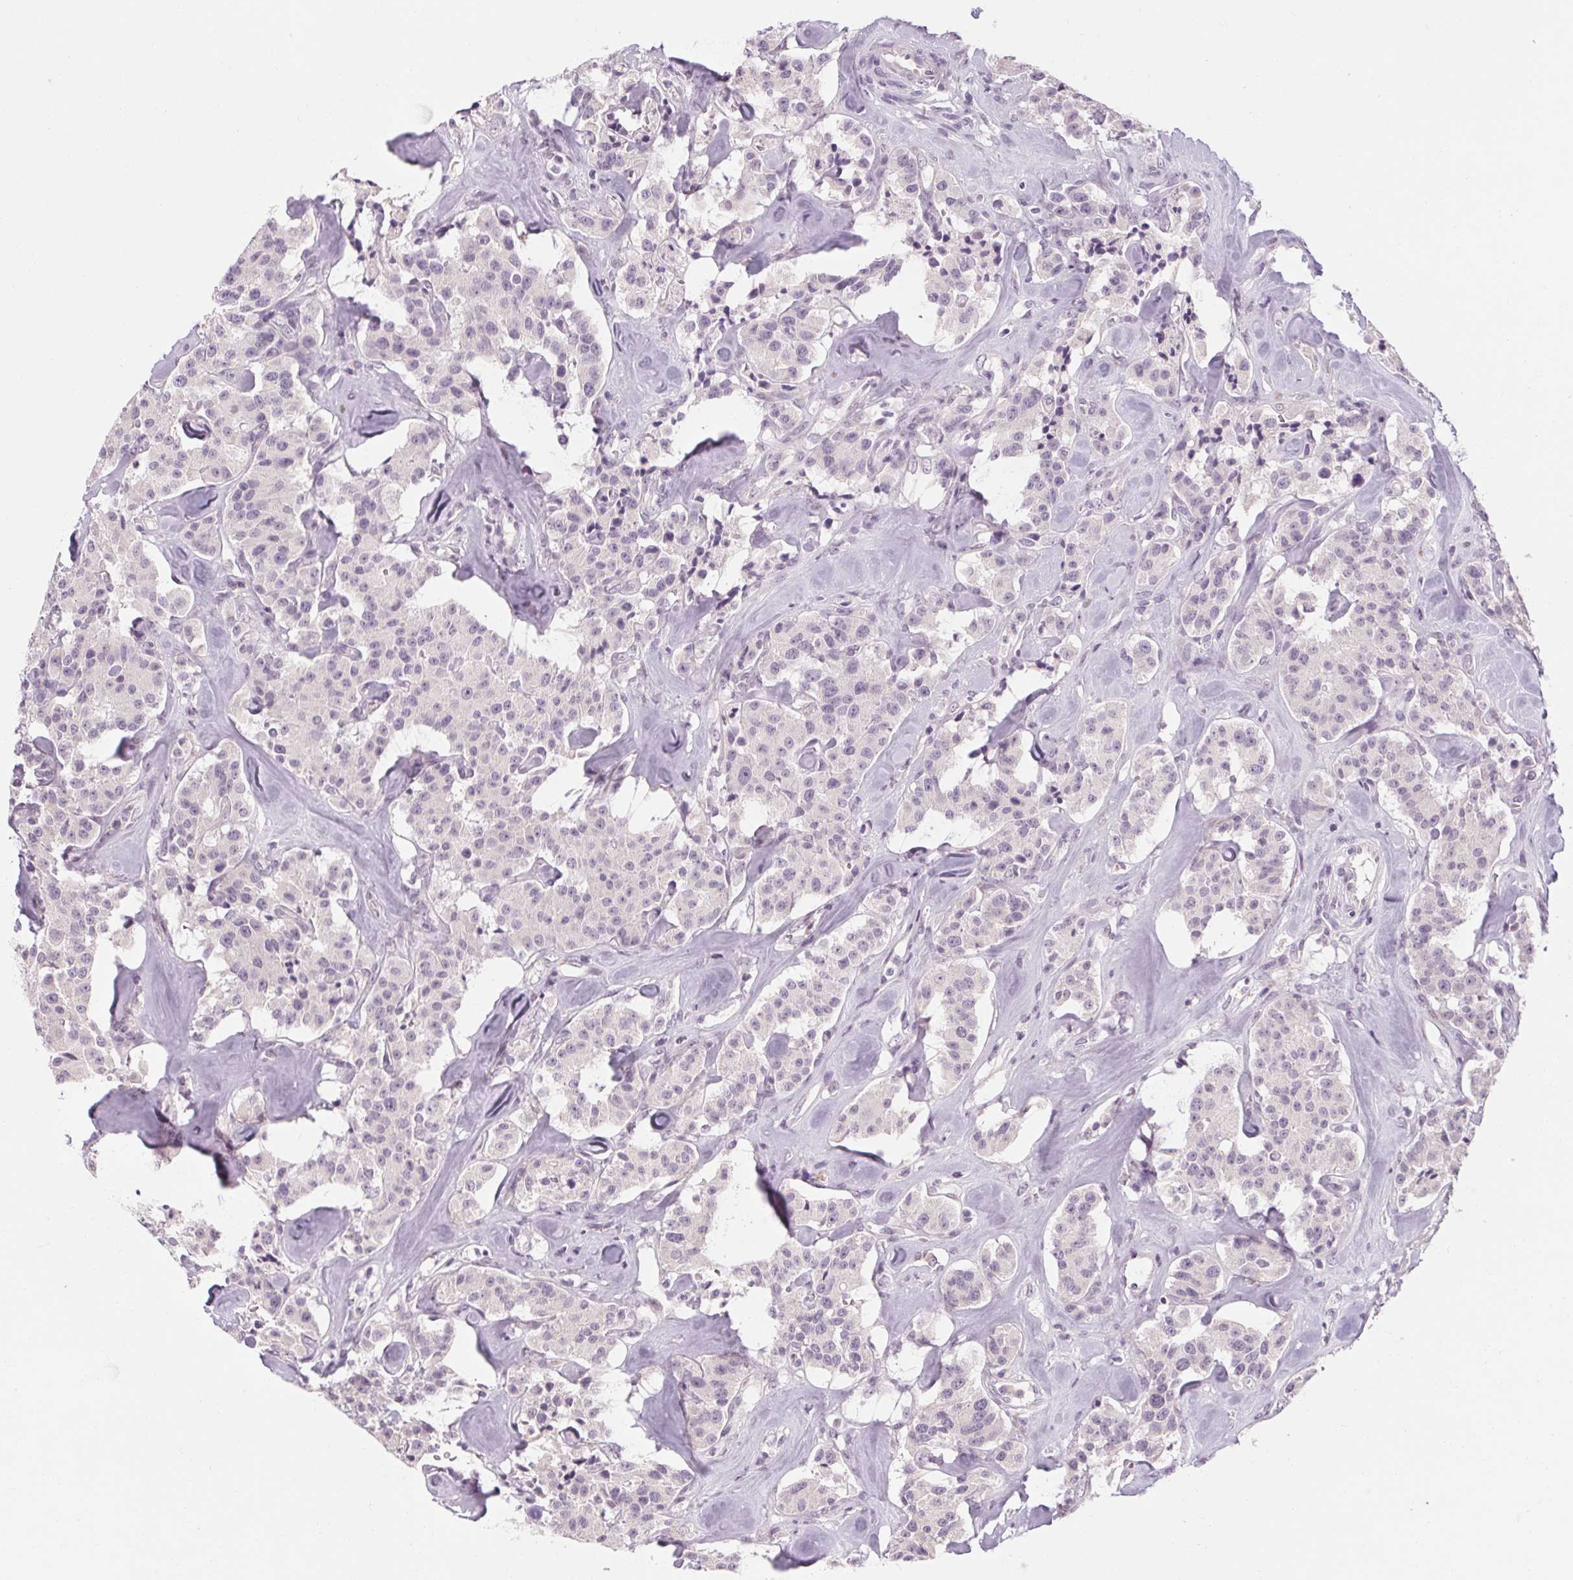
{"staining": {"intensity": "negative", "quantity": "none", "location": "none"}, "tissue": "carcinoid", "cell_type": "Tumor cells", "image_type": "cancer", "snomed": [{"axis": "morphology", "description": "Carcinoid, malignant, NOS"}, {"axis": "topography", "description": "Pancreas"}], "caption": "Immunohistochemical staining of carcinoid demonstrates no significant expression in tumor cells. (DAB immunohistochemistry (IHC) visualized using brightfield microscopy, high magnification).", "gene": "KLHL40", "patient": {"sex": "male", "age": 41}}